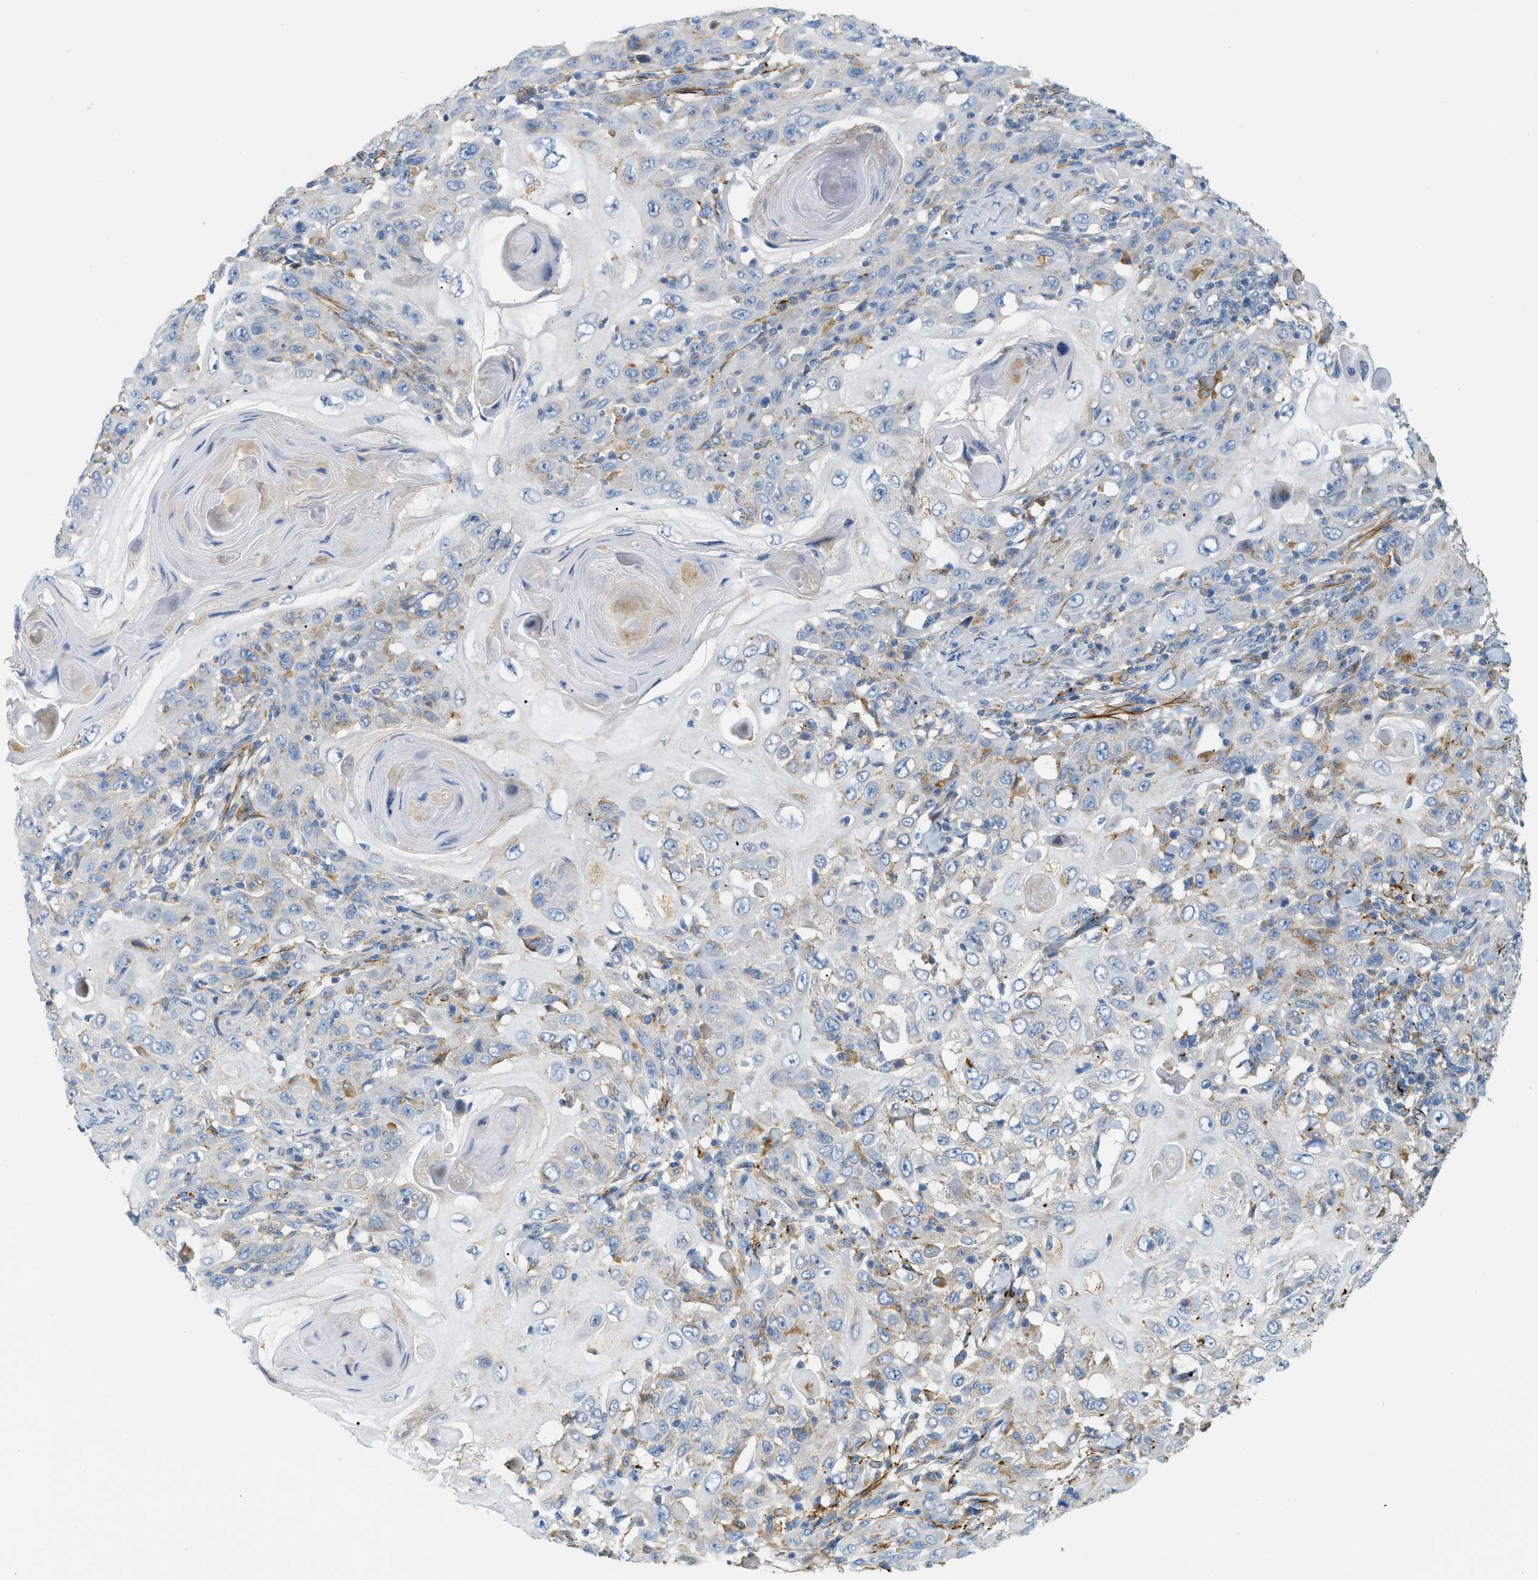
{"staining": {"intensity": "weak", "quantity": "<25%", "location": "cytoplasmic/membranous"}, "tissue": "skin cancer", "cell_type": "Tumor cells", "image_type": "cancer", "snomed": [{"axis": "morphology", "description": "Squamous cell carcinoma, NOS"}, {"axis": "topography", "description": "Skin"}], "caption": "Tumor cells are negative for protein expression in human skin squamous cell carcinoma.", "gene": "LMBRD1", "patient": {"sex": "female", "age": 88}}